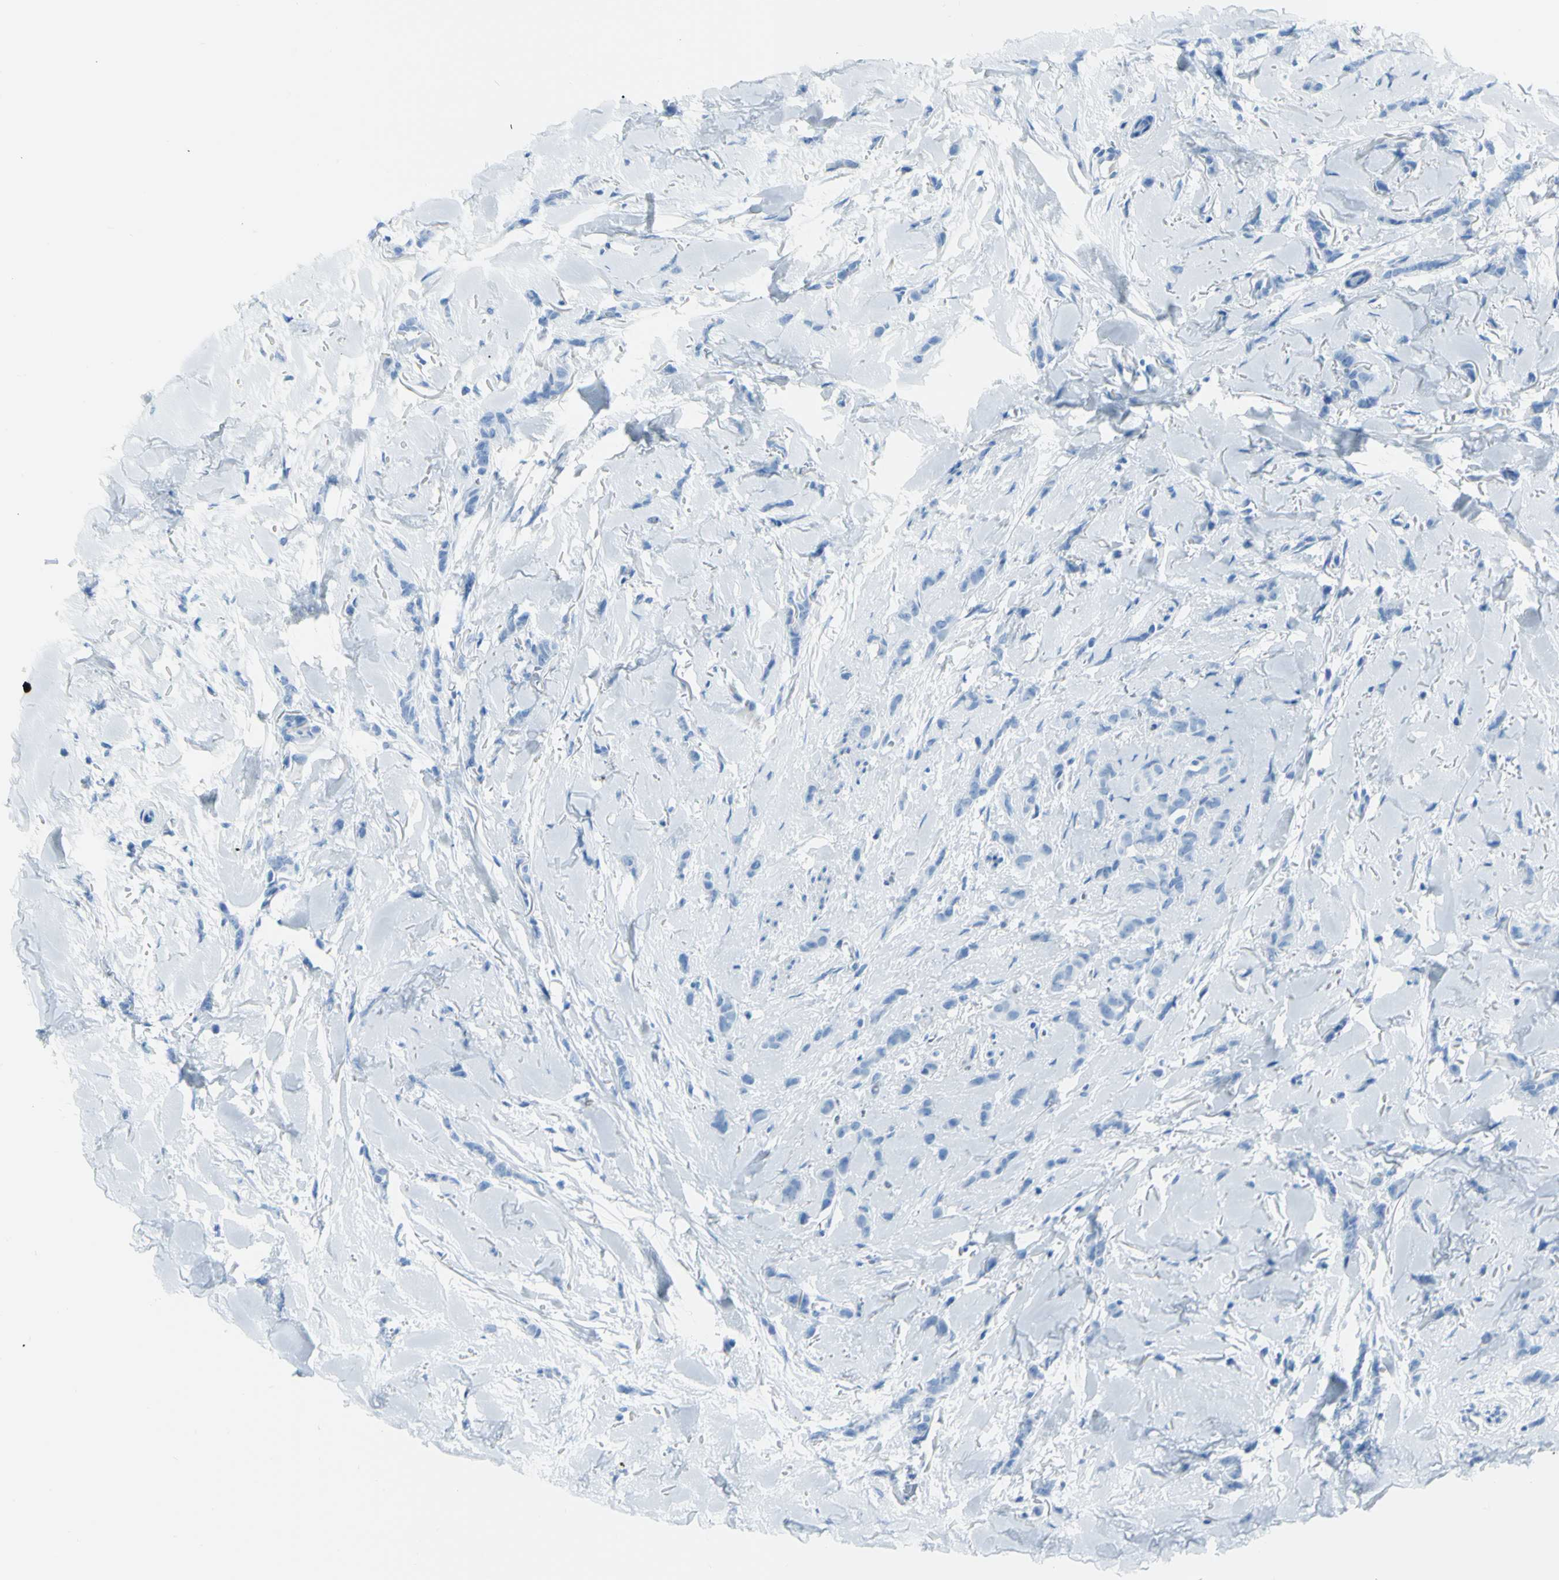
{"staining": {"intensity": "negative", "quantity": "none", "location": "none"}, "tissue": "breast cancer", "cell_type": "Tumor cells", "image_type": "cancer", "snomed": [{"axis": "morphology", "description": "Lobular carcinoma"}, {"axis": "topography", "description": "Skin"}, {"axis": "topography", "description": "Breast"}], "caption": "IHC of breast cancer shows no staining in tumor cells.", "gene": "TFPI2", "patient": {"sex": "female", "age": 46}}